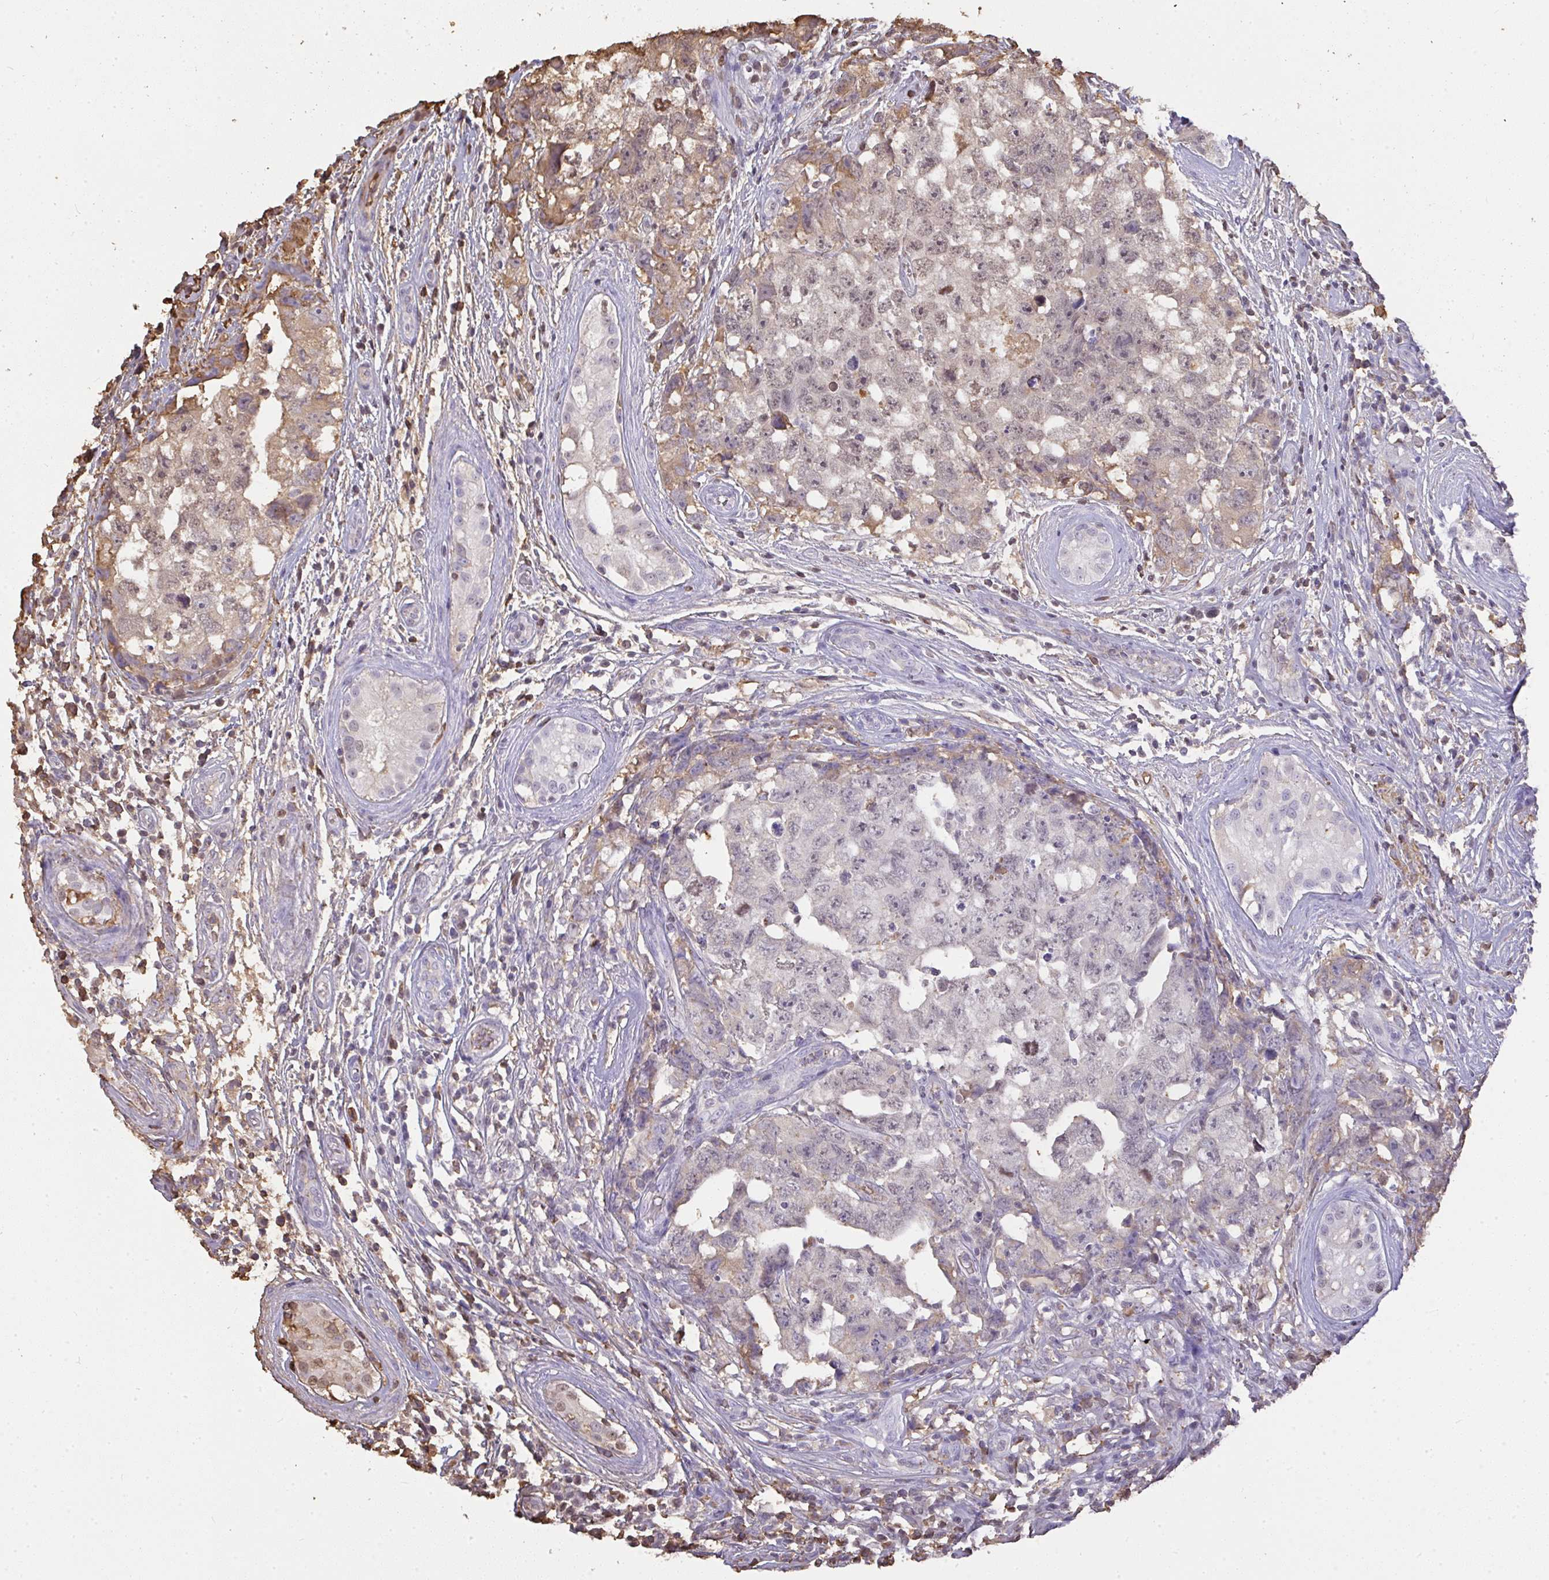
{"staining": {"intensity": "negative", "quantity": "none", "location": "none"}, "tissue": "testis cancer", "cell_type": "Tumor cells", "image_type": "cancer", "snomed": [{"axis": "morphology", "description": "Carcinoma, Embryonal, NOS"}, {"axis": "topography", "description": "Testis"}], "caption": "A micrograph of human testis embryonal carcinoma is negative for staining in tumor cells.", "gene": "SMYD5", "patient": {"sex": "male", "age": 22}}